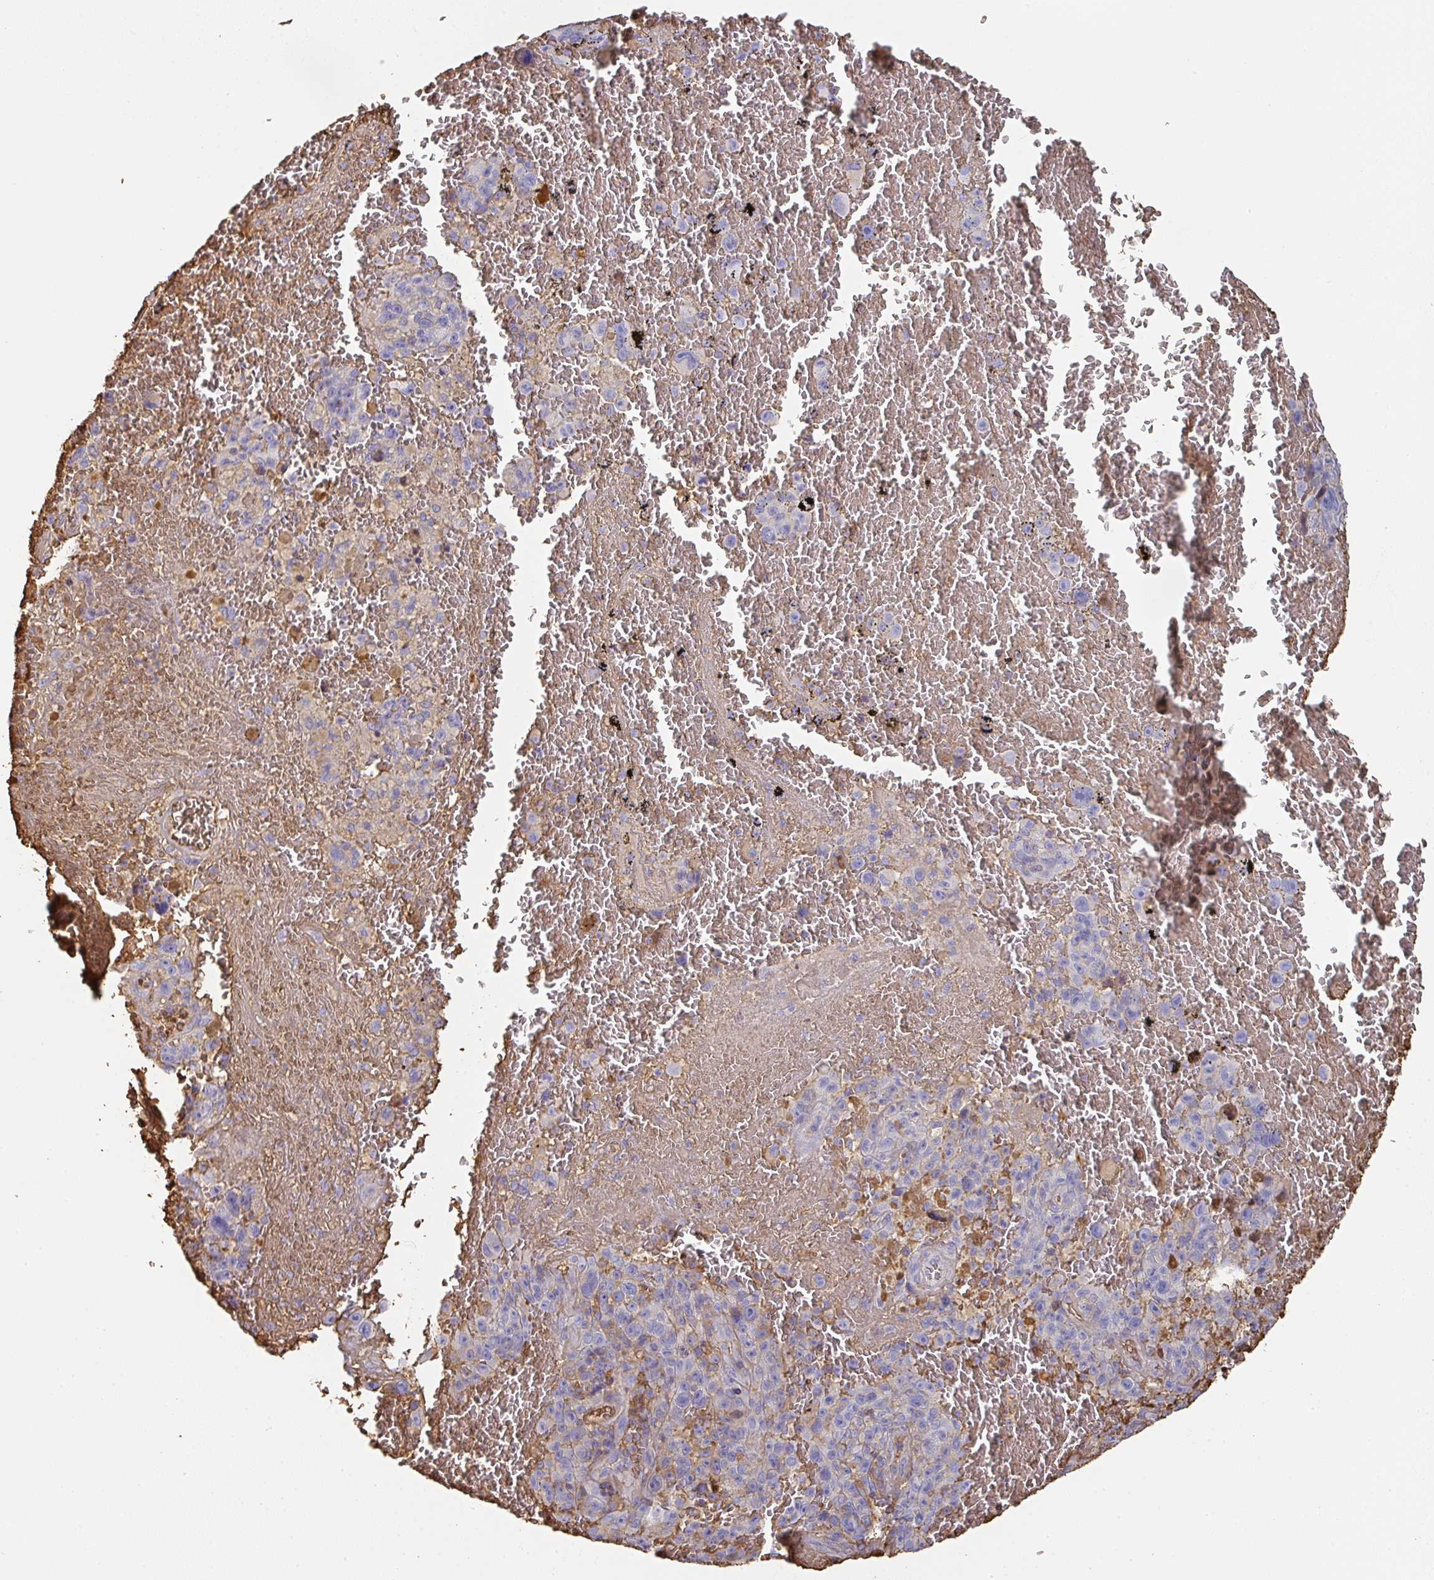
{"staining": {"intensity": "weak", "quantity": "<25%", "location": "cytoplasmic/membranous"}, "tissue": "melanoma", "cell_type": "Tumor cells", "image_type": "cancer", "snomed": [{"axis": "morphology", "description": "Malignant melanoma, NOS"}, {"axis": "topography", "description": "Skin"}], "caption": "A photomicrograph of human malignant melanoma is negative for staining in tumor cells.", "gene": "ALB", "patient": {"sex": "female", "age": 82}}